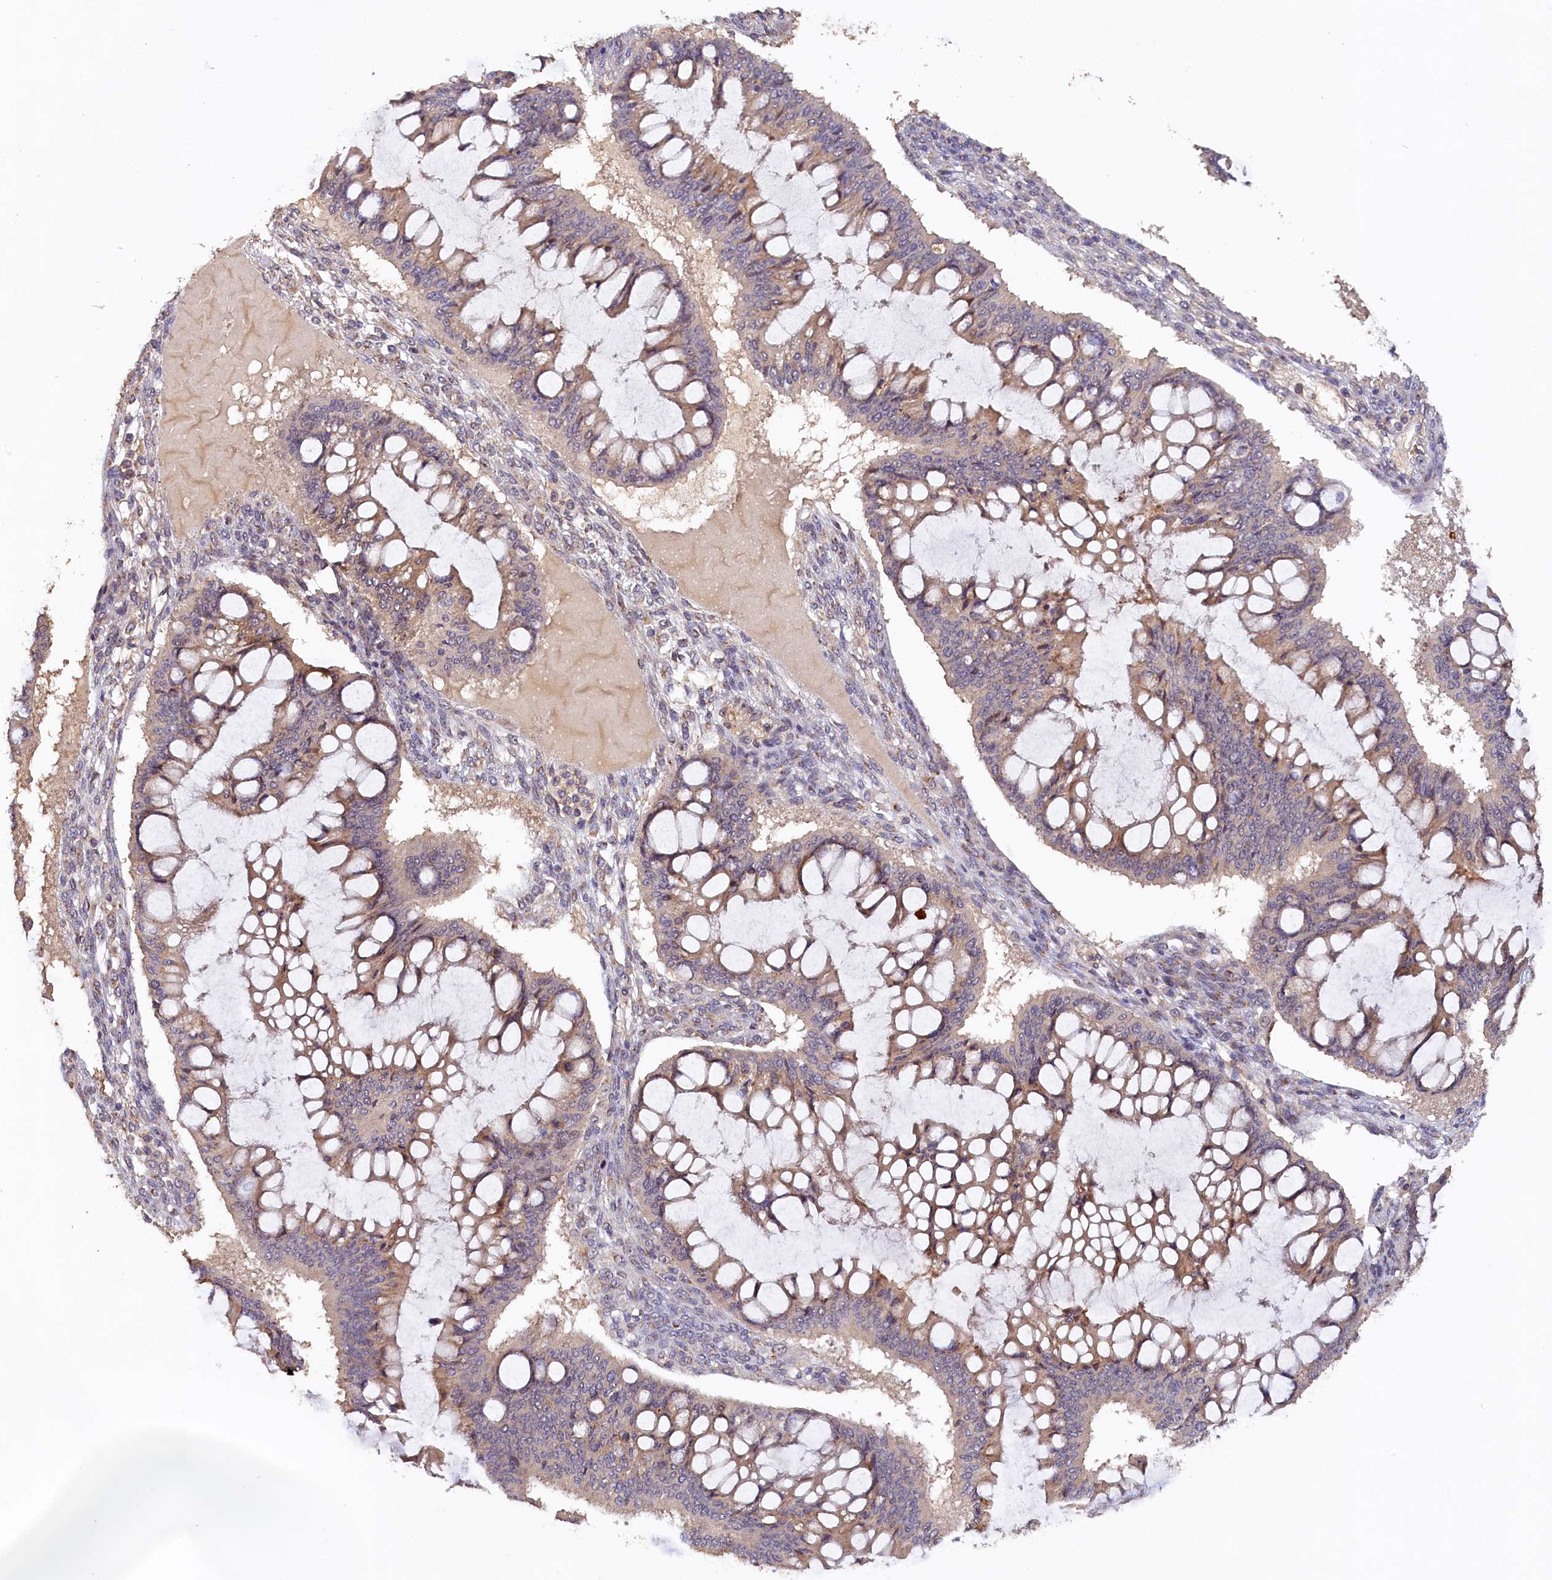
{"staining": {"intensity": "weak", "quantity": ">75%", "location": "cytoplasmic/membranous"}, "tissue": "ovarian cancer", "cell_type": "Tumor cells", "image_type": "cancer", "snomed": [{"axis": "morphology", "description": "Cystadenocarcinoma, mucinous, NOS"}, {"axis": "topography", "description": "Ovary"}], "caption": "DAB (3,3'-diaminobenzidine) immunohistochemical staining of human mucinous cystadenocarcinoma (ovarian) shows weak cytoplasmic/membranous protein staining in about >75% of tumor cells.", "gene": "TANGO6", "patient": {"sex": "female", "age": 73}}